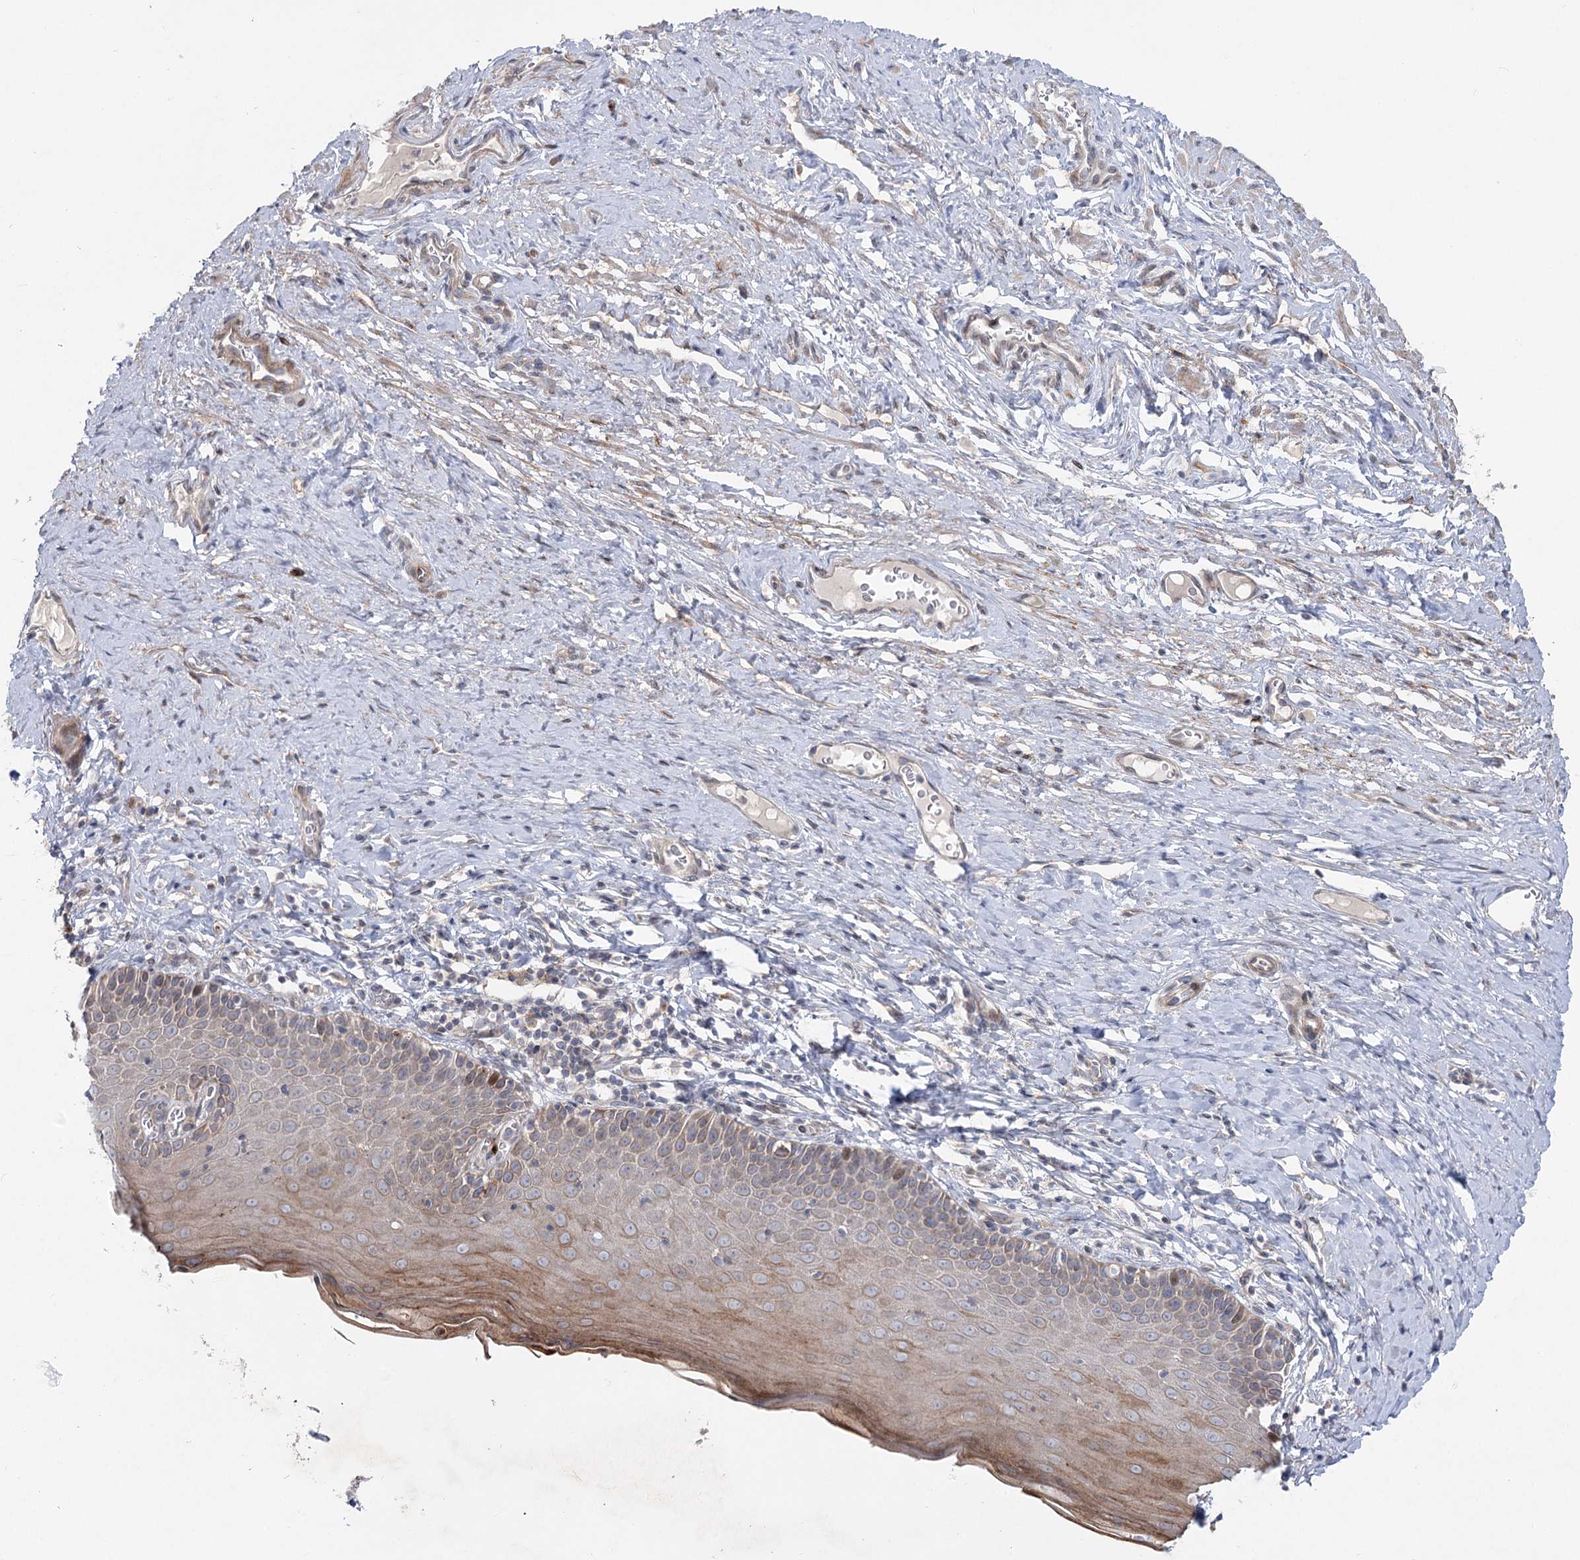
{"staining": {"intensity": "negative", "quantity": "none", "location": "none"}, "tissue": "cervix", "cell_type": "Glandular cells", "image_type": "normal", "snomed": [{"axis": "morphology", "description": "Normal tissue, NOS"}, {"axis": "topography", "description": "Cervix"}], "caption": "The IHC histopathology image has no significant positivity in glandular cells of cervix. The staining is performed using DAB (3,3'-diaminobenzidine) brown chromogen with nuclei counter-stained in using hematoxylin.", "gene": "SH3BP5L", "patient": {"sex": "female", "age": 42}}